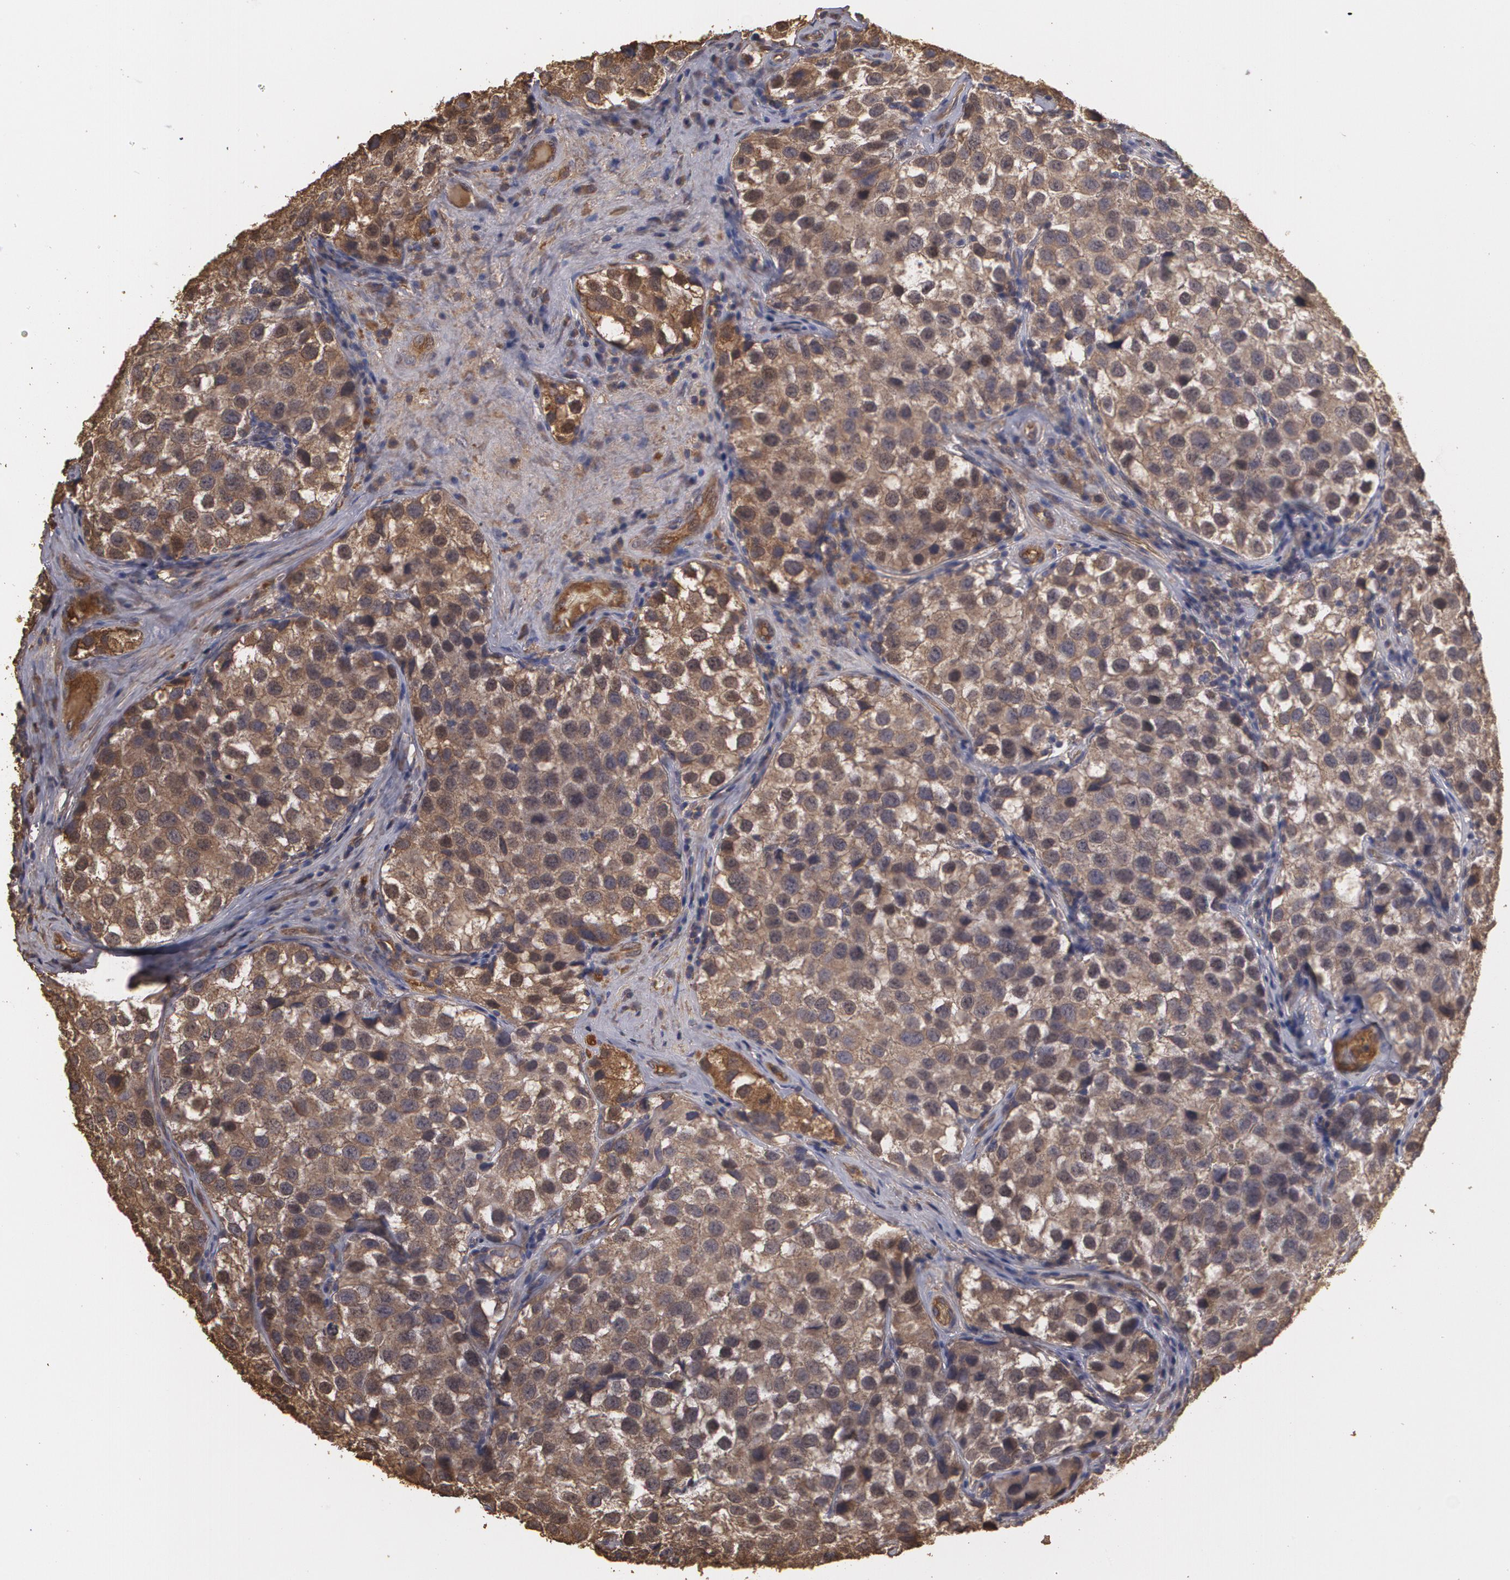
{"staining": {"intensity": "moderate", "quantity": ">75%", "location": "cytoplasmic/membranous"}, "tissue": "testis cancer", "cell_type": "Tumor cells", "image_type": "cancer", "snomed": [{"axis": "morphology", "description": "Seminoma, NOS"}, {"axis": "topography", "description": "Testis"}], "caption": "Protein staining of testis seminoma tissue demonstrates moderate cytoplasmic/membranous positivity in about >75% of tumor cells.", "gene": "PON1", "patient": {"sex": "male", "age": 39}}